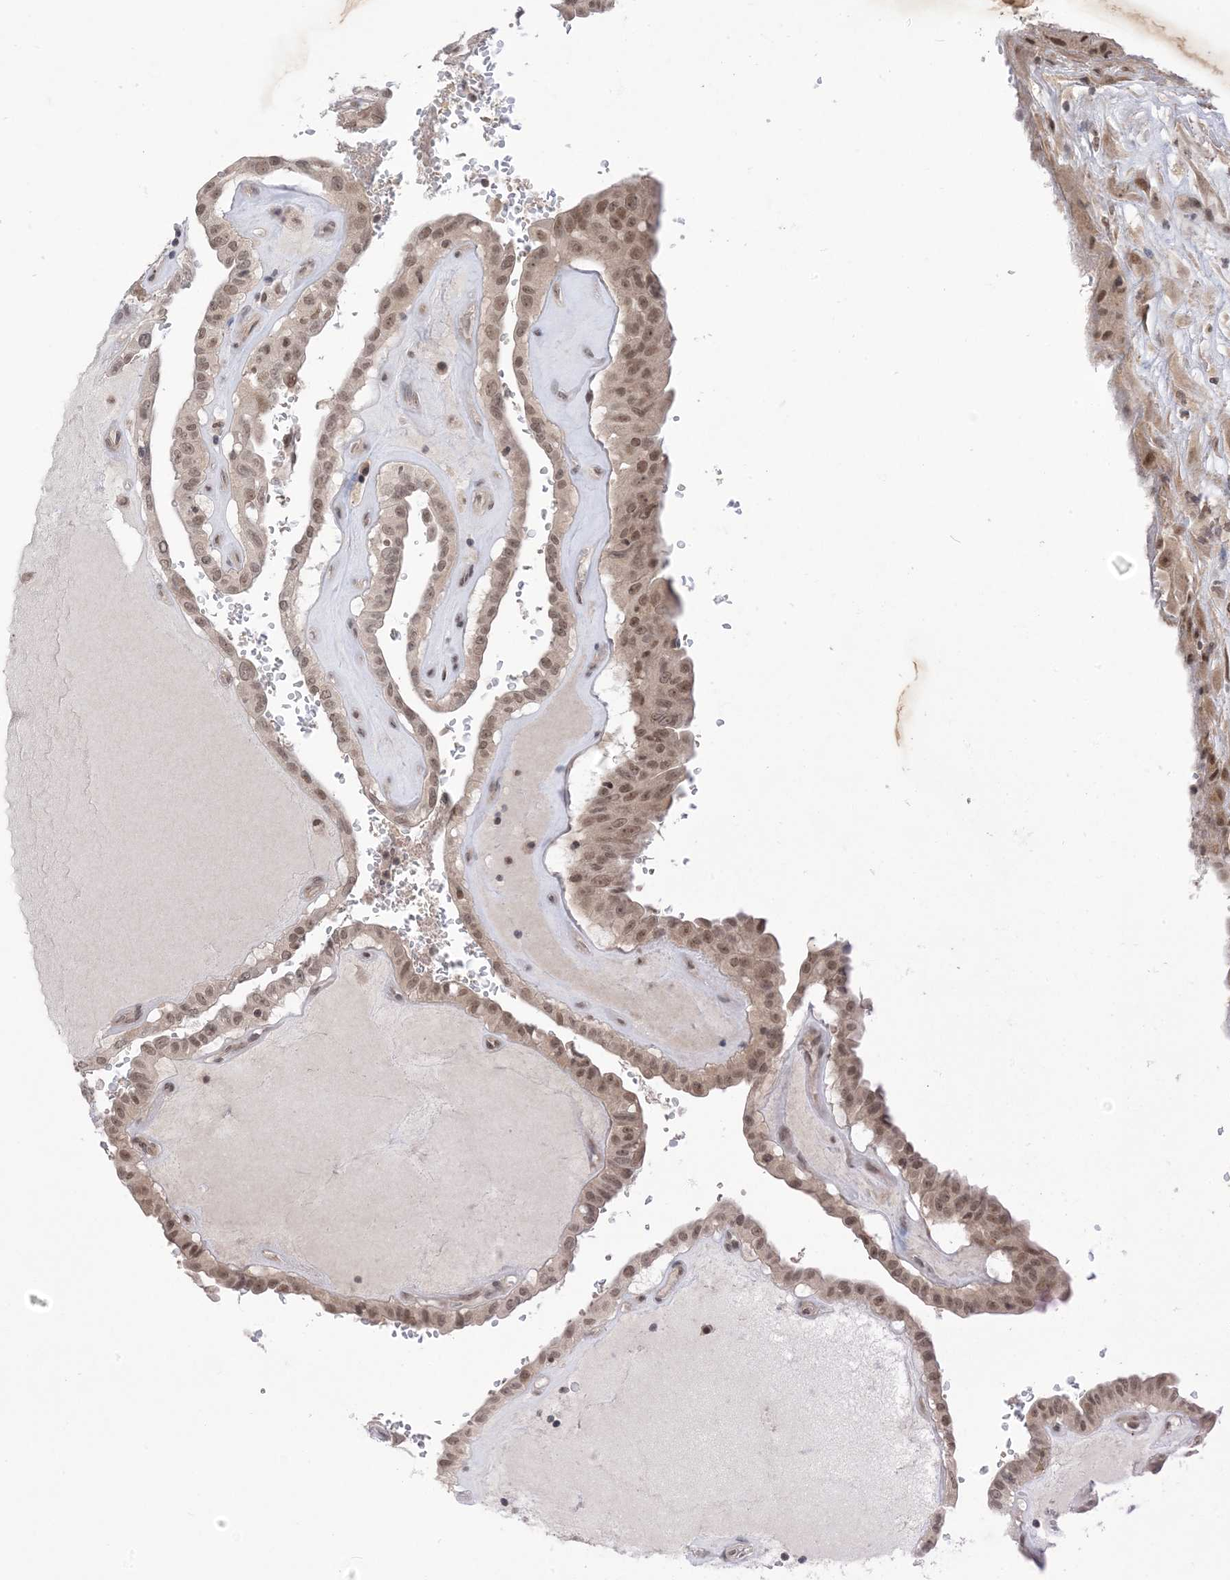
{"staining": {"intensity": "moderate", "quantity": ">75%", "location": "nuclear"}, "tissue": "thyroid cancer", "cell_type": "Tumor cells", "image_type": "cancer", "snomed": [{"axis": "morphology", "description": "Papillary adenocarcinoma, NOS"}, {"axis": "topography", "description": "Thyroid gland"}], "caption": "This is an image of IHC staining of thyroid papillary adenocarcinoma, which shows moderate staining in the nuclear of tumor cells.", "gene": "RANBP9", "patient": {"sex": "male", "age": 77}}